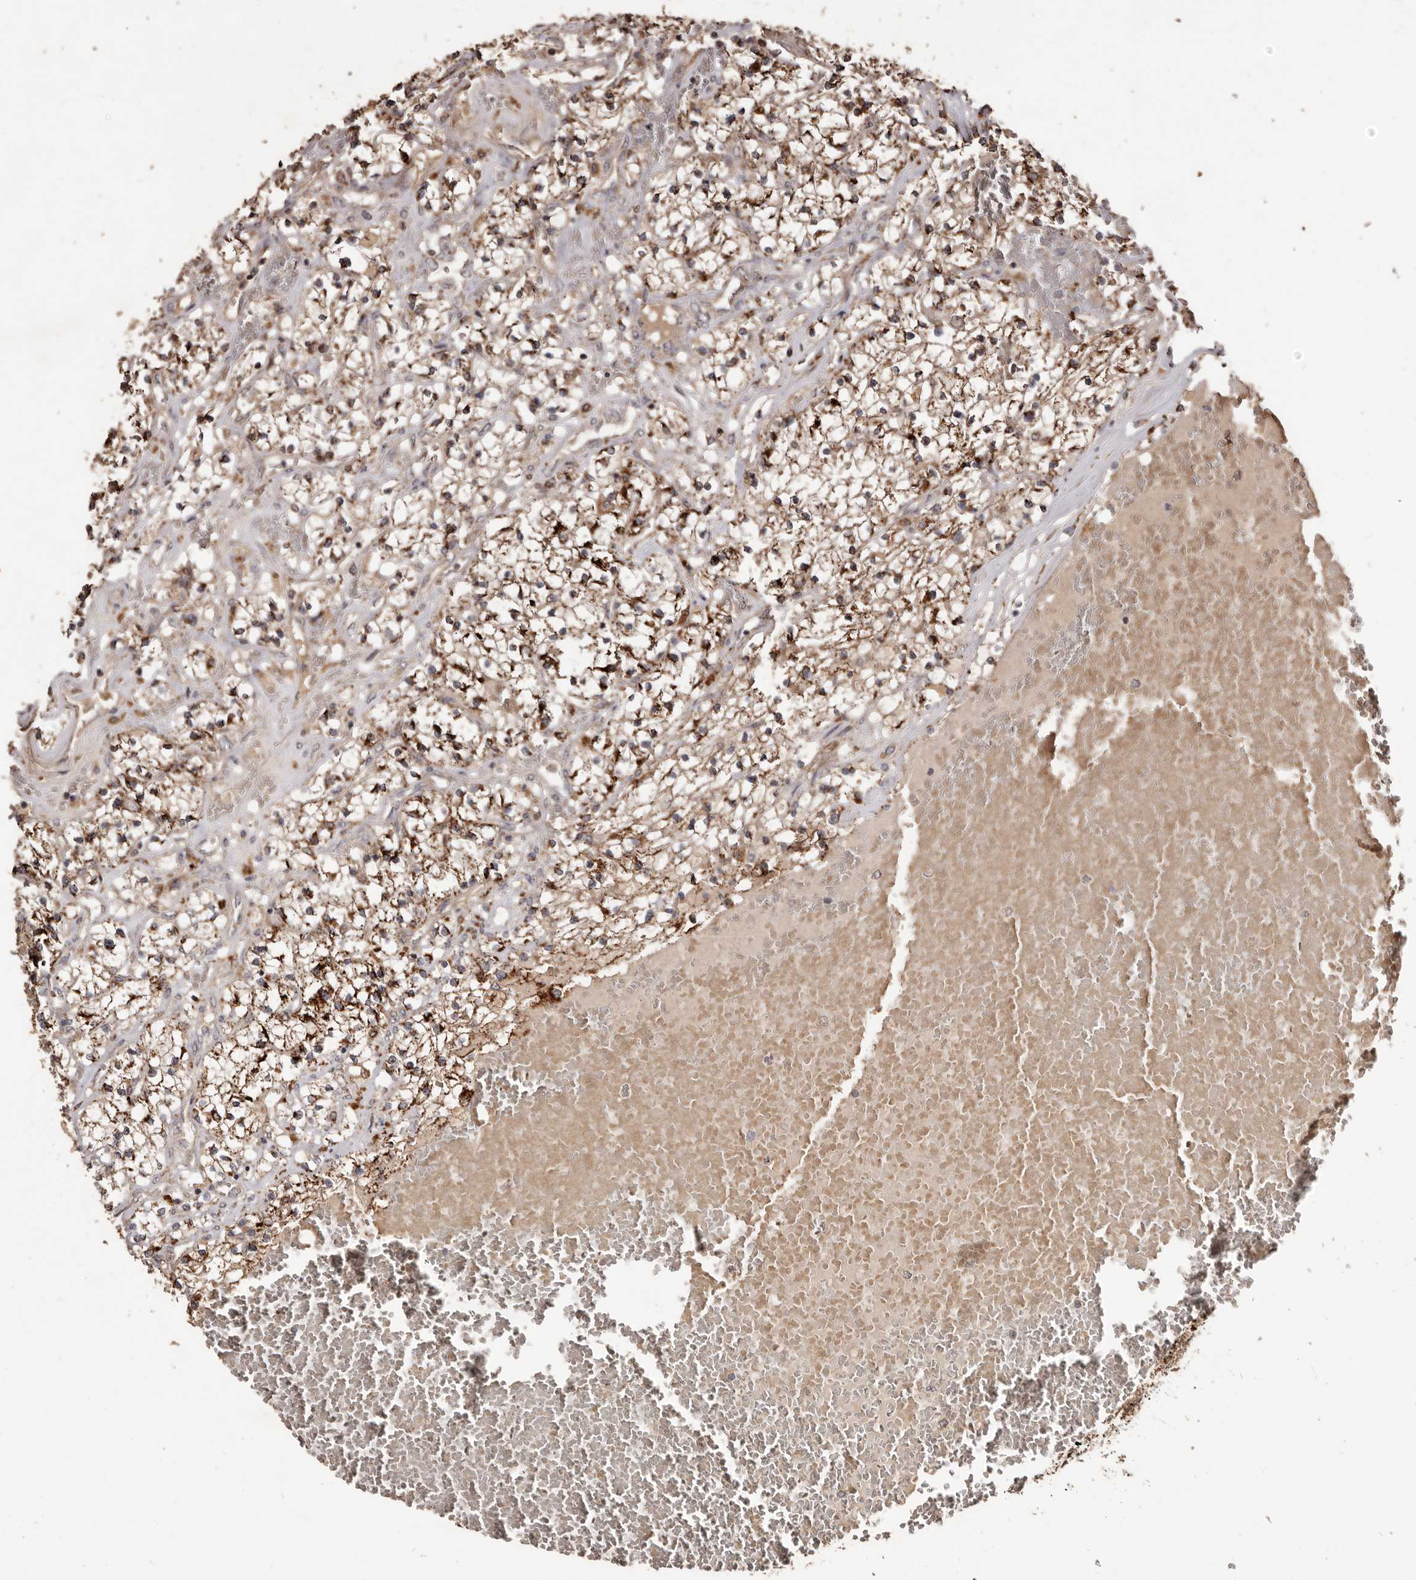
{"staining": {"intensity": "moderate", "quantity": ">75%", "location": "cytoplasmic/membranous"}, "tissue": "renal cancer", "cell_type": "Tumor cells", "image_type": "cancer", "snomed": [{"axis": "morphology", "description": "Normal tissue, NOS"}, {"axis": "morphology", "description": "Adenocarcinoma, NOS"}, {"axis": "topography", "description": "Kidney"}], "caption": "An IHC photomicrograph of tumor tissue is shown. Protein staining in brown labels moderate cytoplasmic/membranous positivity in renal adenocarcinoma within tumor cells.", "gene": "AKAP7", "patient": {"sex": "male", "age": 68}}